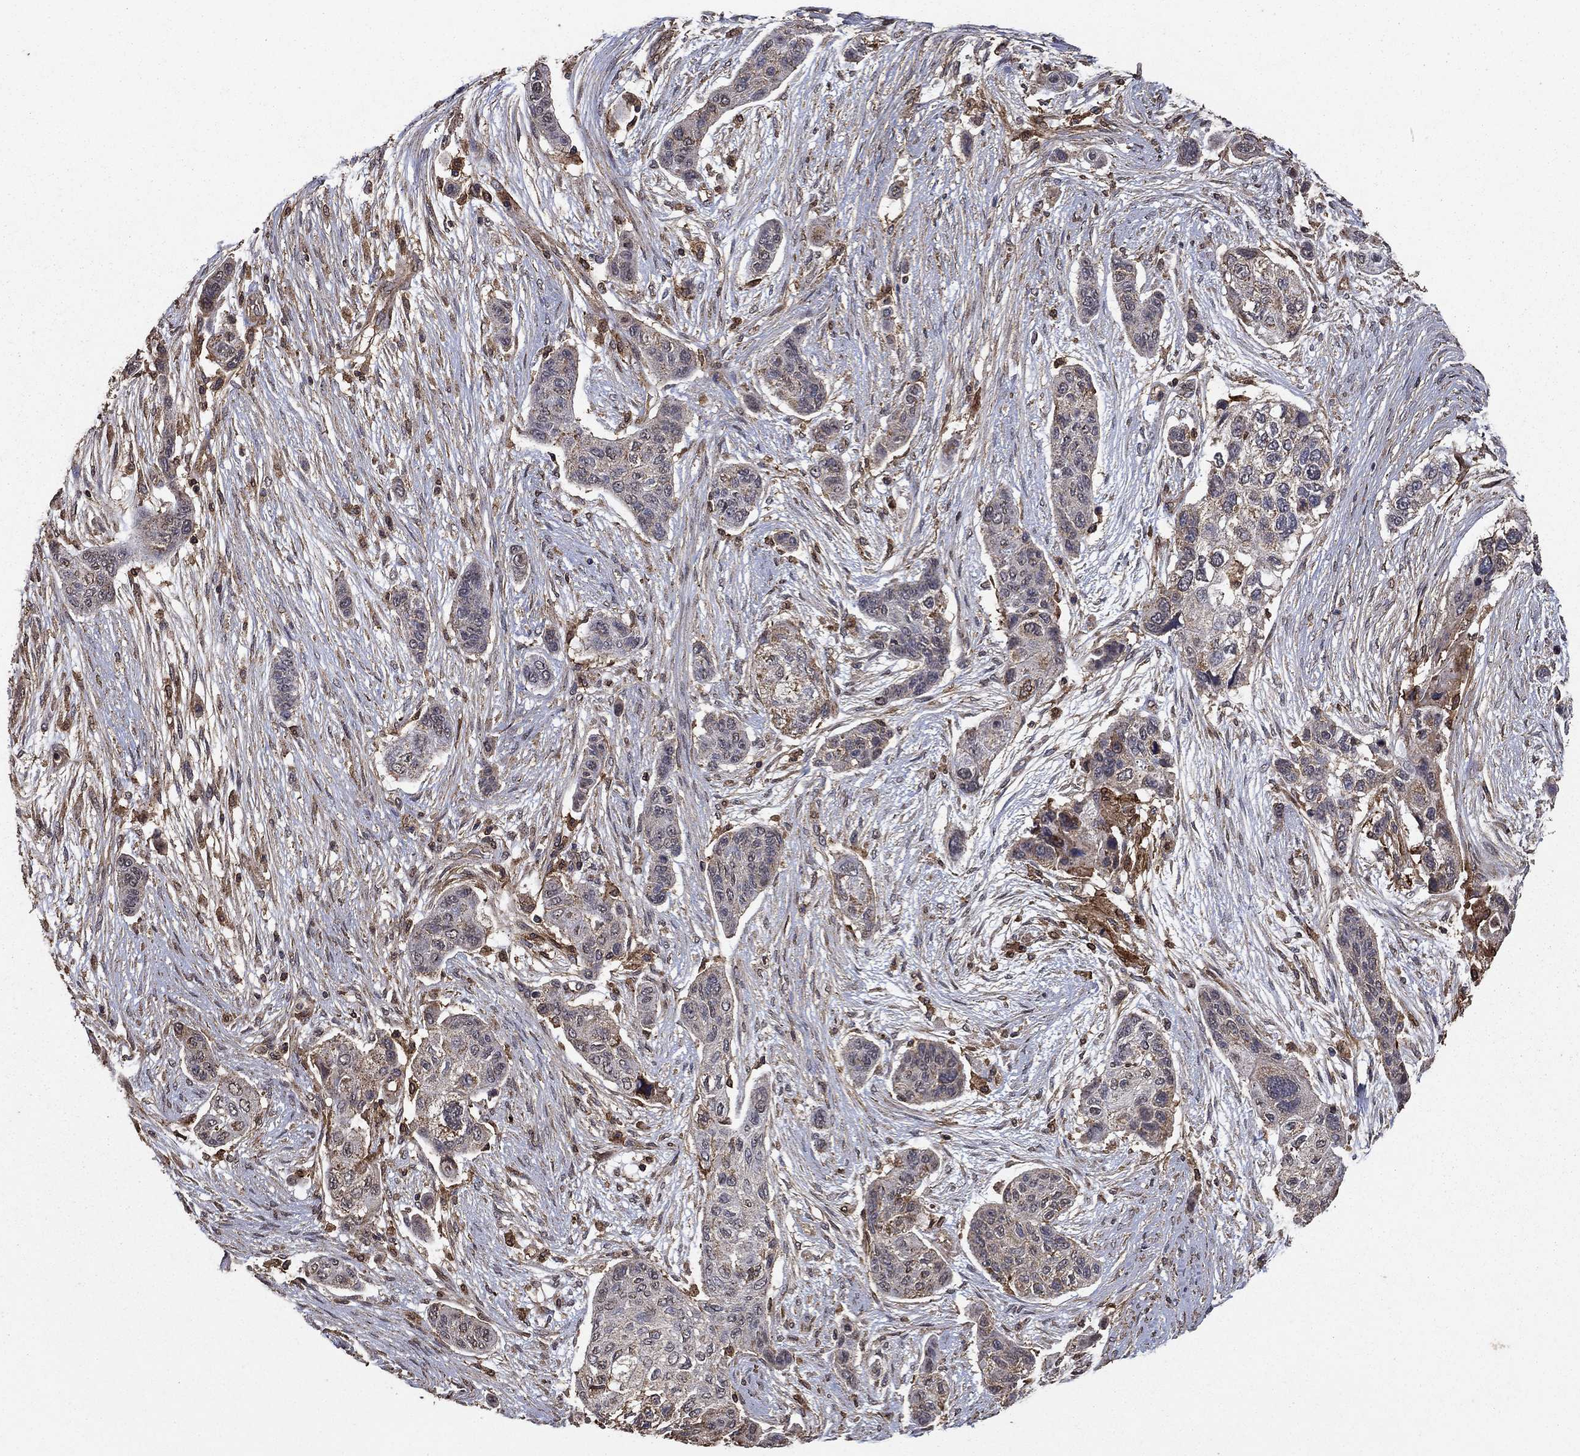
{"staining": {"intensity": "weak", "quantity": "<25%", "location": "cytoplasmic/membranous"}, "tissue": "lung cancer", "cell_type": "Tumor cells", "image_type": "cancer", "snomed": [{"axis": "morphology", "description": "Squamous cell carcinoma, NOS"}, {"axis": "topography", "description": "Lung"}], "caption": "Tumor cells are negative for protein expression in human lung squamous cell carcinoma.", "gene": "IFRD1", "patient": {"sex": "male", "age": 69}}